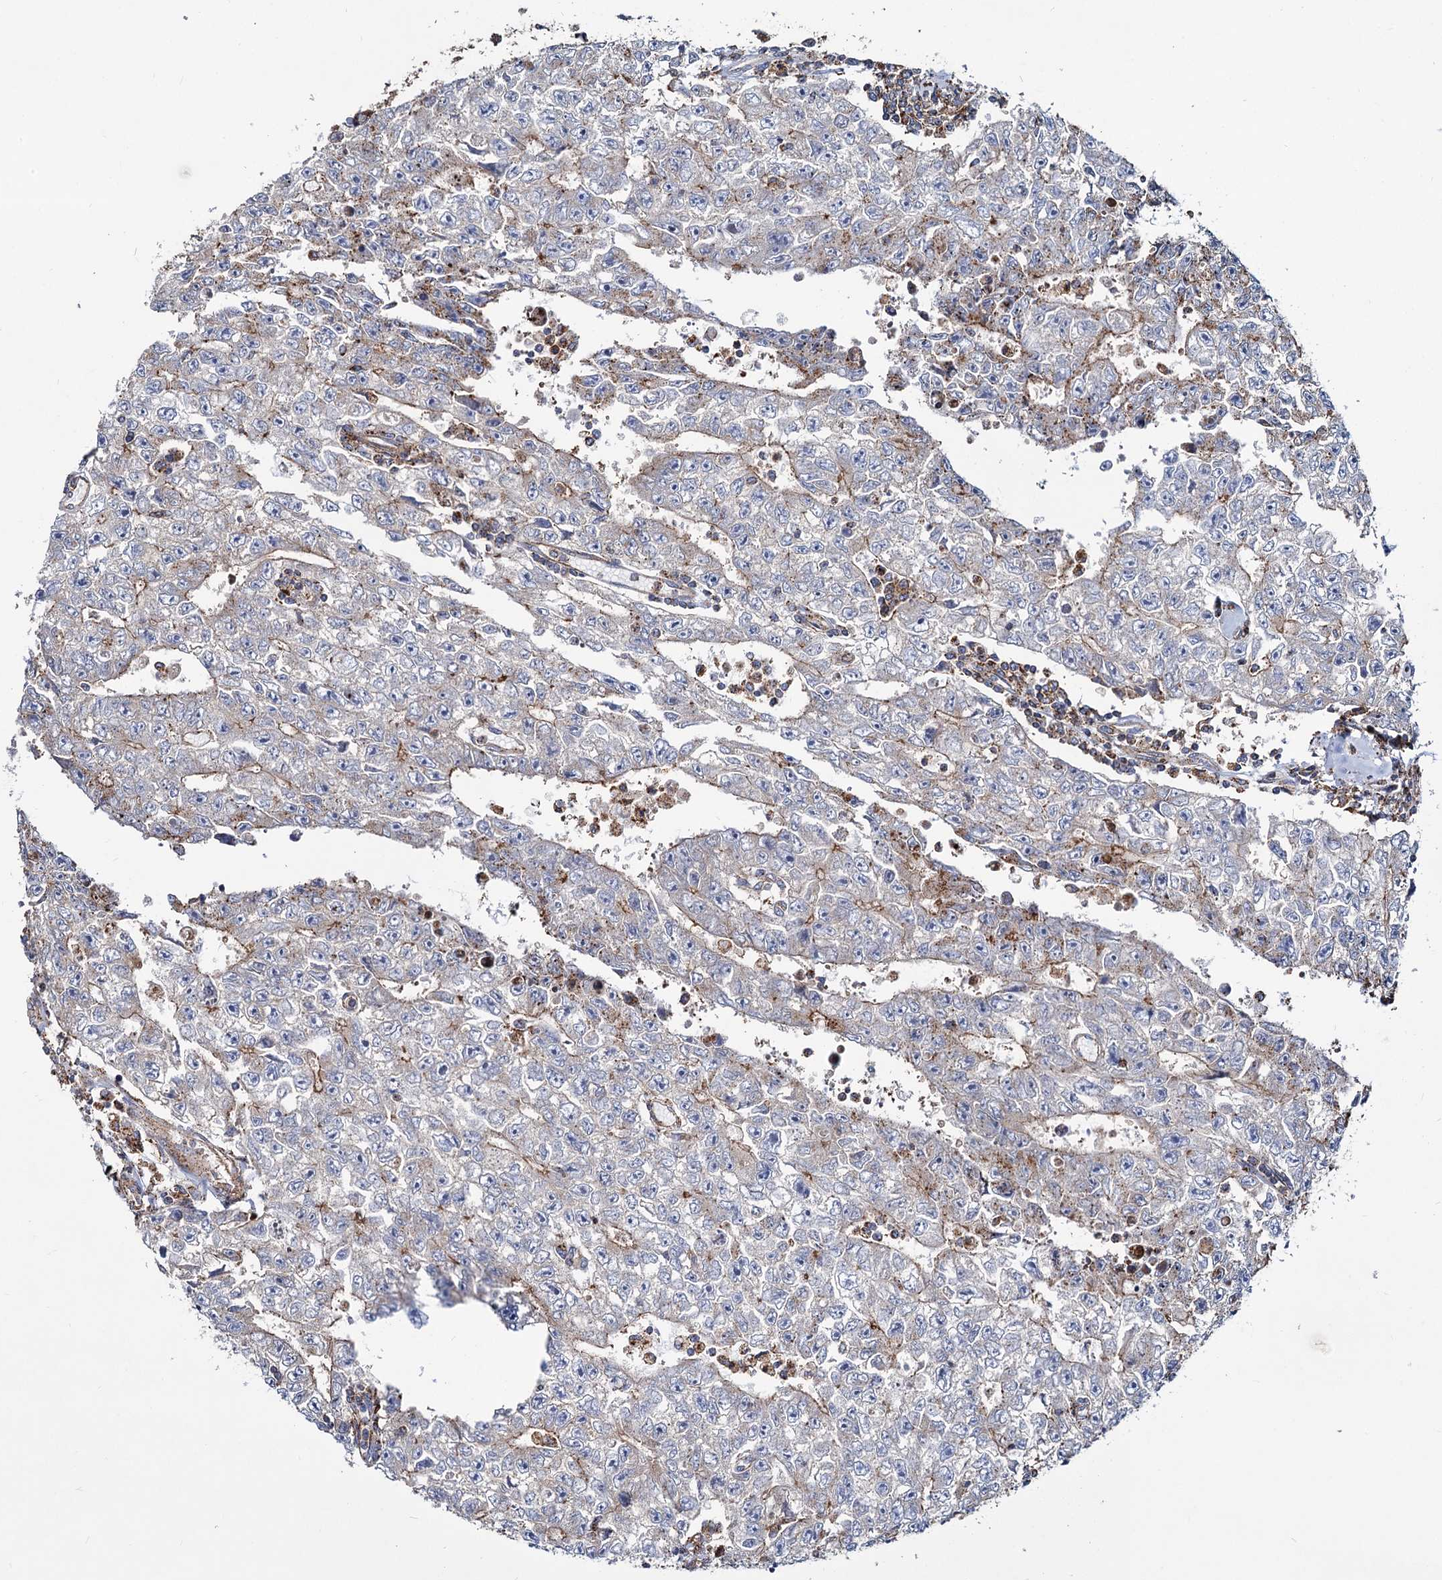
{"staining": {"intensity": "weak", "quantity": "<25%", "location": "cytoplasmic/membranous"}, "tissue": "testis cancer", "cell_type": "Tumor cells", "image_type": "cancer", "snomed": [{"axis": "morphology", "description": "Carcinoma, Embryonal, NOS"}, {"axis": "topography", "description": "Testis"}], "caption": "This is a micrograph of immunohistochemistry (IHC) staining of testis cancer, which shows no staining in tumor cells. Brightfield microscopy of immunohistochemistry (IHC) stained with DAB (brown) and hematoxylin (blue), captured at high magnification.", "gene": "PSEN1", "patient": {"sex": "male", "age": 17}}